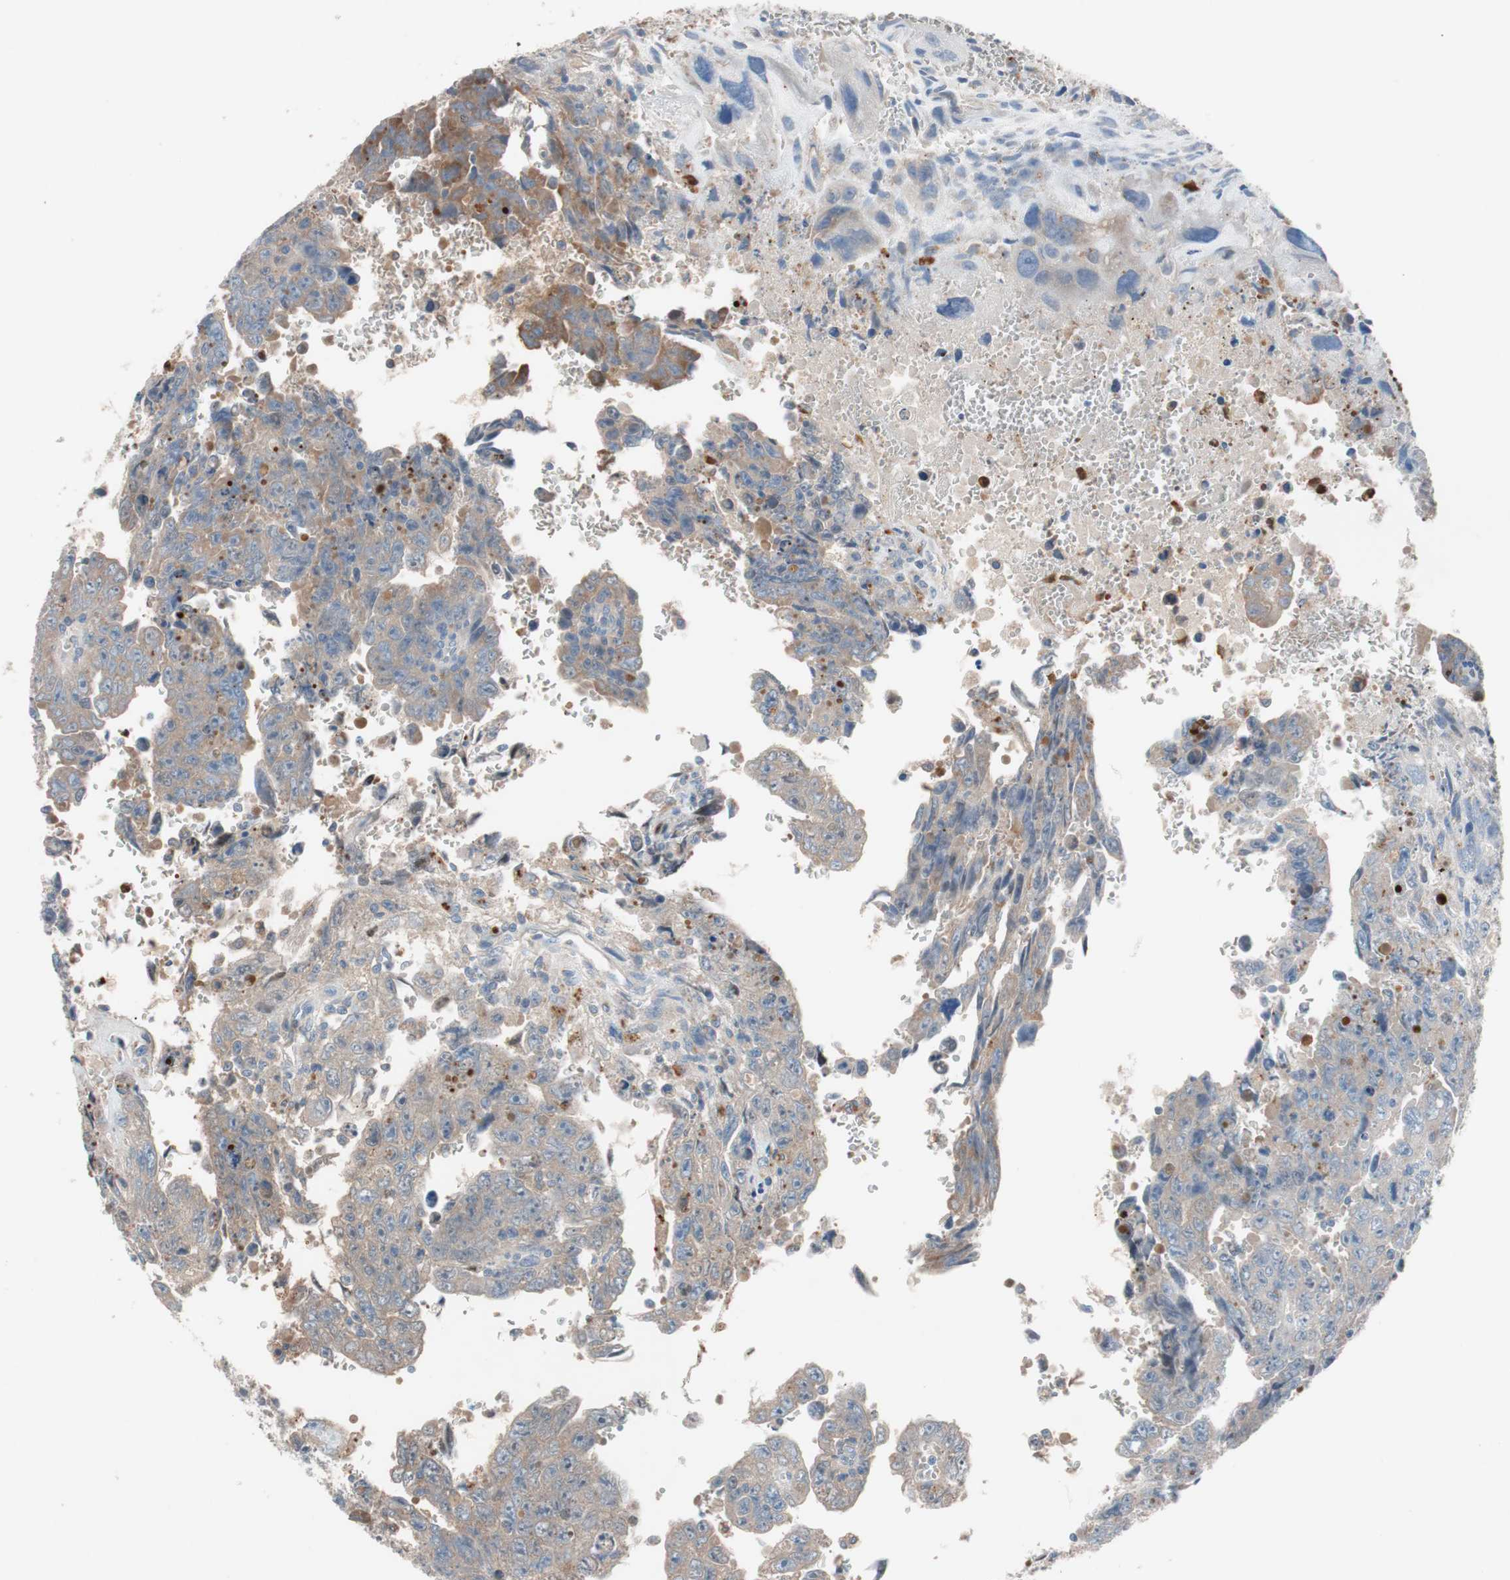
{"staining": {"intensity": "moderate", "quantity": ">75%", "location": "cytoplasmic/membranous"}, "tissue": "testis cancer", "cell_type": "Tumor cells", "image_type": "cancer", "snomed": [{"axis": "morphology", "description": "Carcinoma, Embryonal, NOS"}, {"axis": "topography", "description": "Testis"}], "caption": "Protein staining by IHC reveals moderate cytoplasmic/membranous positivity in about >75% of tumor cells in embryonal carcinoma (testis). (DAB IHC, brown staining for protein, blue staining for nuclei).", "gene": "CLEC4D", "patient": {"sex": "male", "age": 28}}